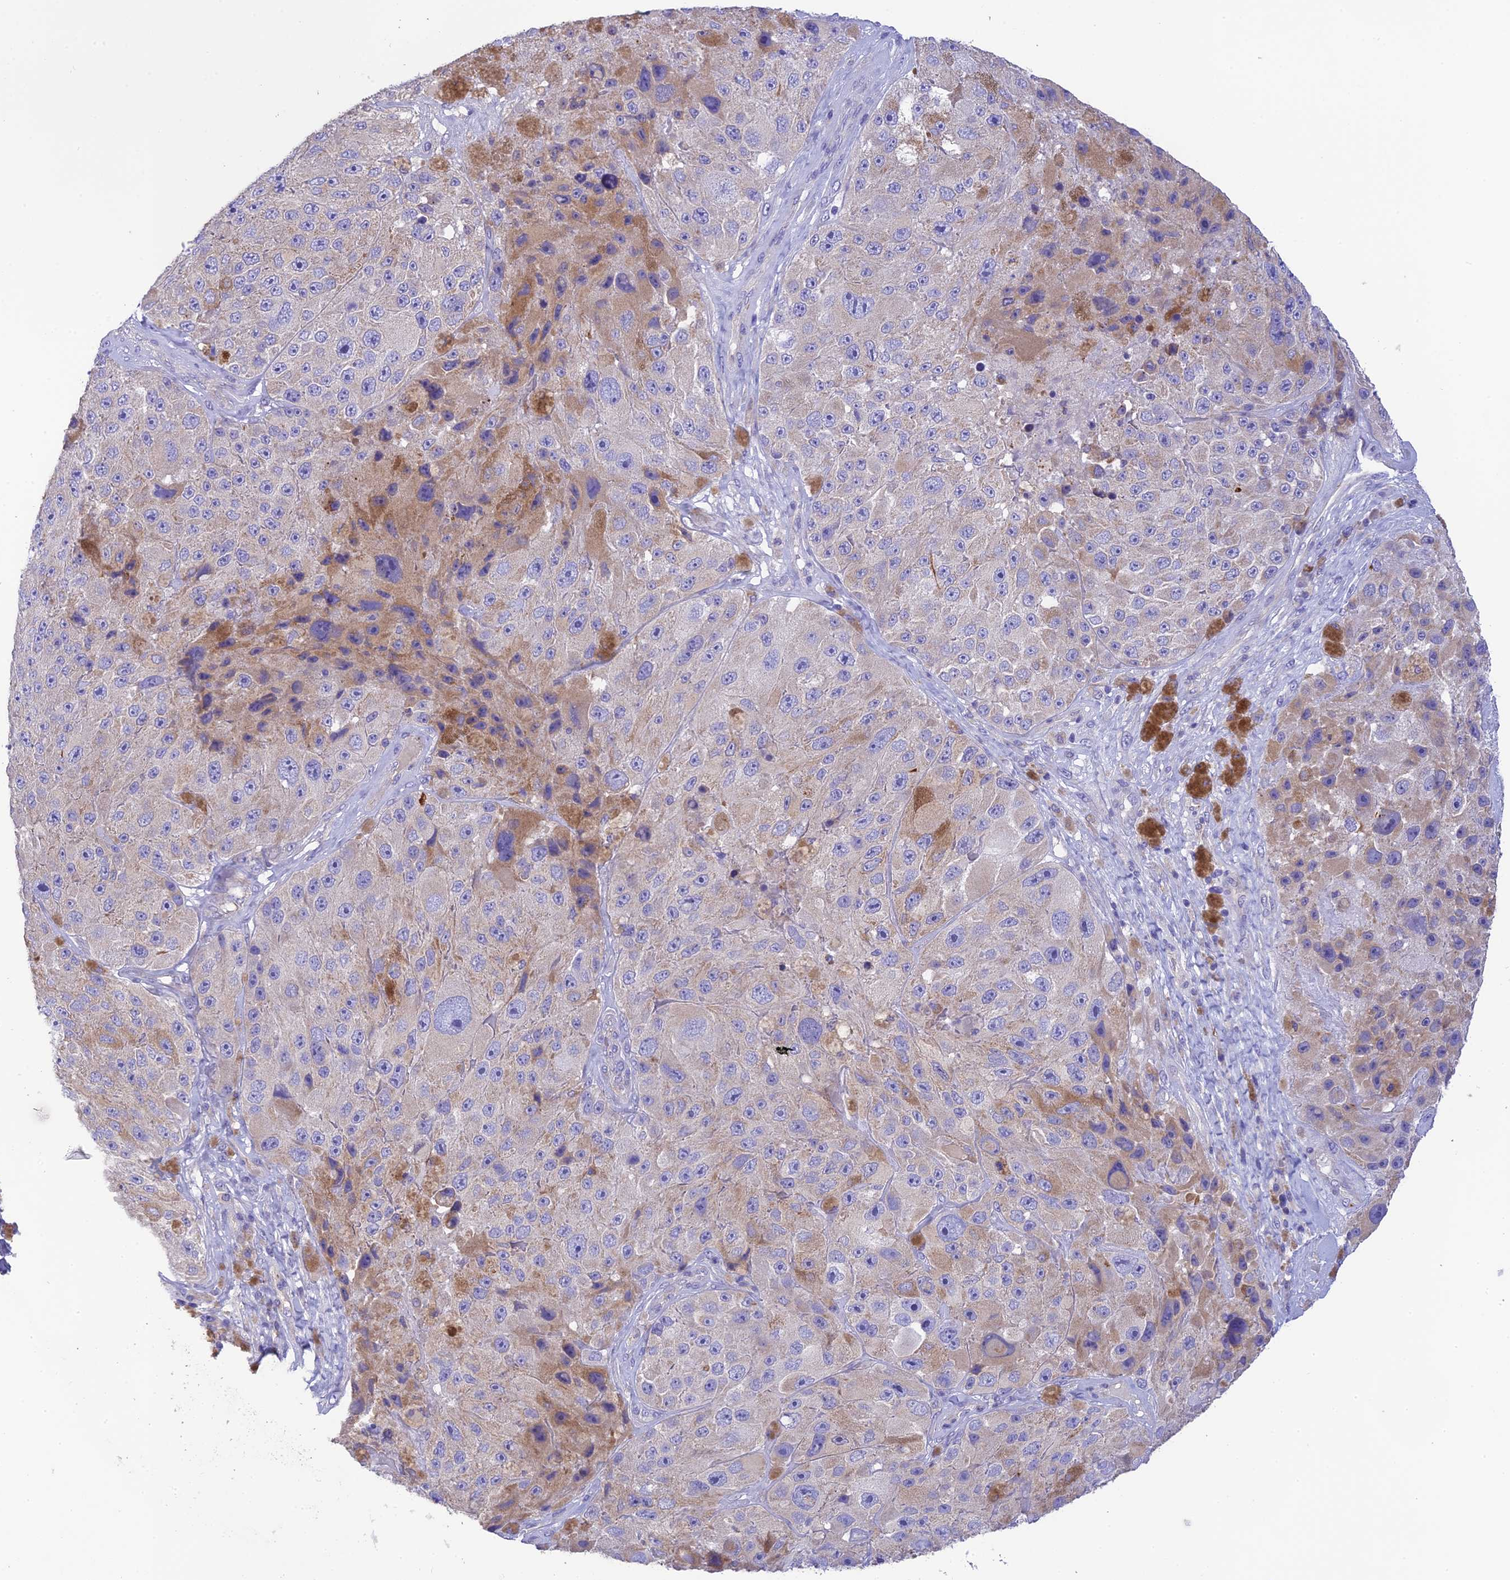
{"staining": {"intensity": "moderate", "quantity": "<25%", "location": "cytoplasmic/membranous"}, "tissue": "melanoma", "cell_type": "Tumor cells", "image_type": "cancer", "snomed": [{"axis": "morphology", "description": "Malignant melanoma, Metastatic site"}, {"axis": "topography", "description": "Lymph node"}], "caption": "A brown stain shows moderate cytoplasmic/membranous positivity of a protein in malignant melanoma (metastatic site) tumor cells. The staining was performed using DAB, with brown indicating positive protein expression. Nuclei are stained blue with hematoxylin.", "gene": "HSD17B2", "patient": {"sex": "male", "age": 62}}